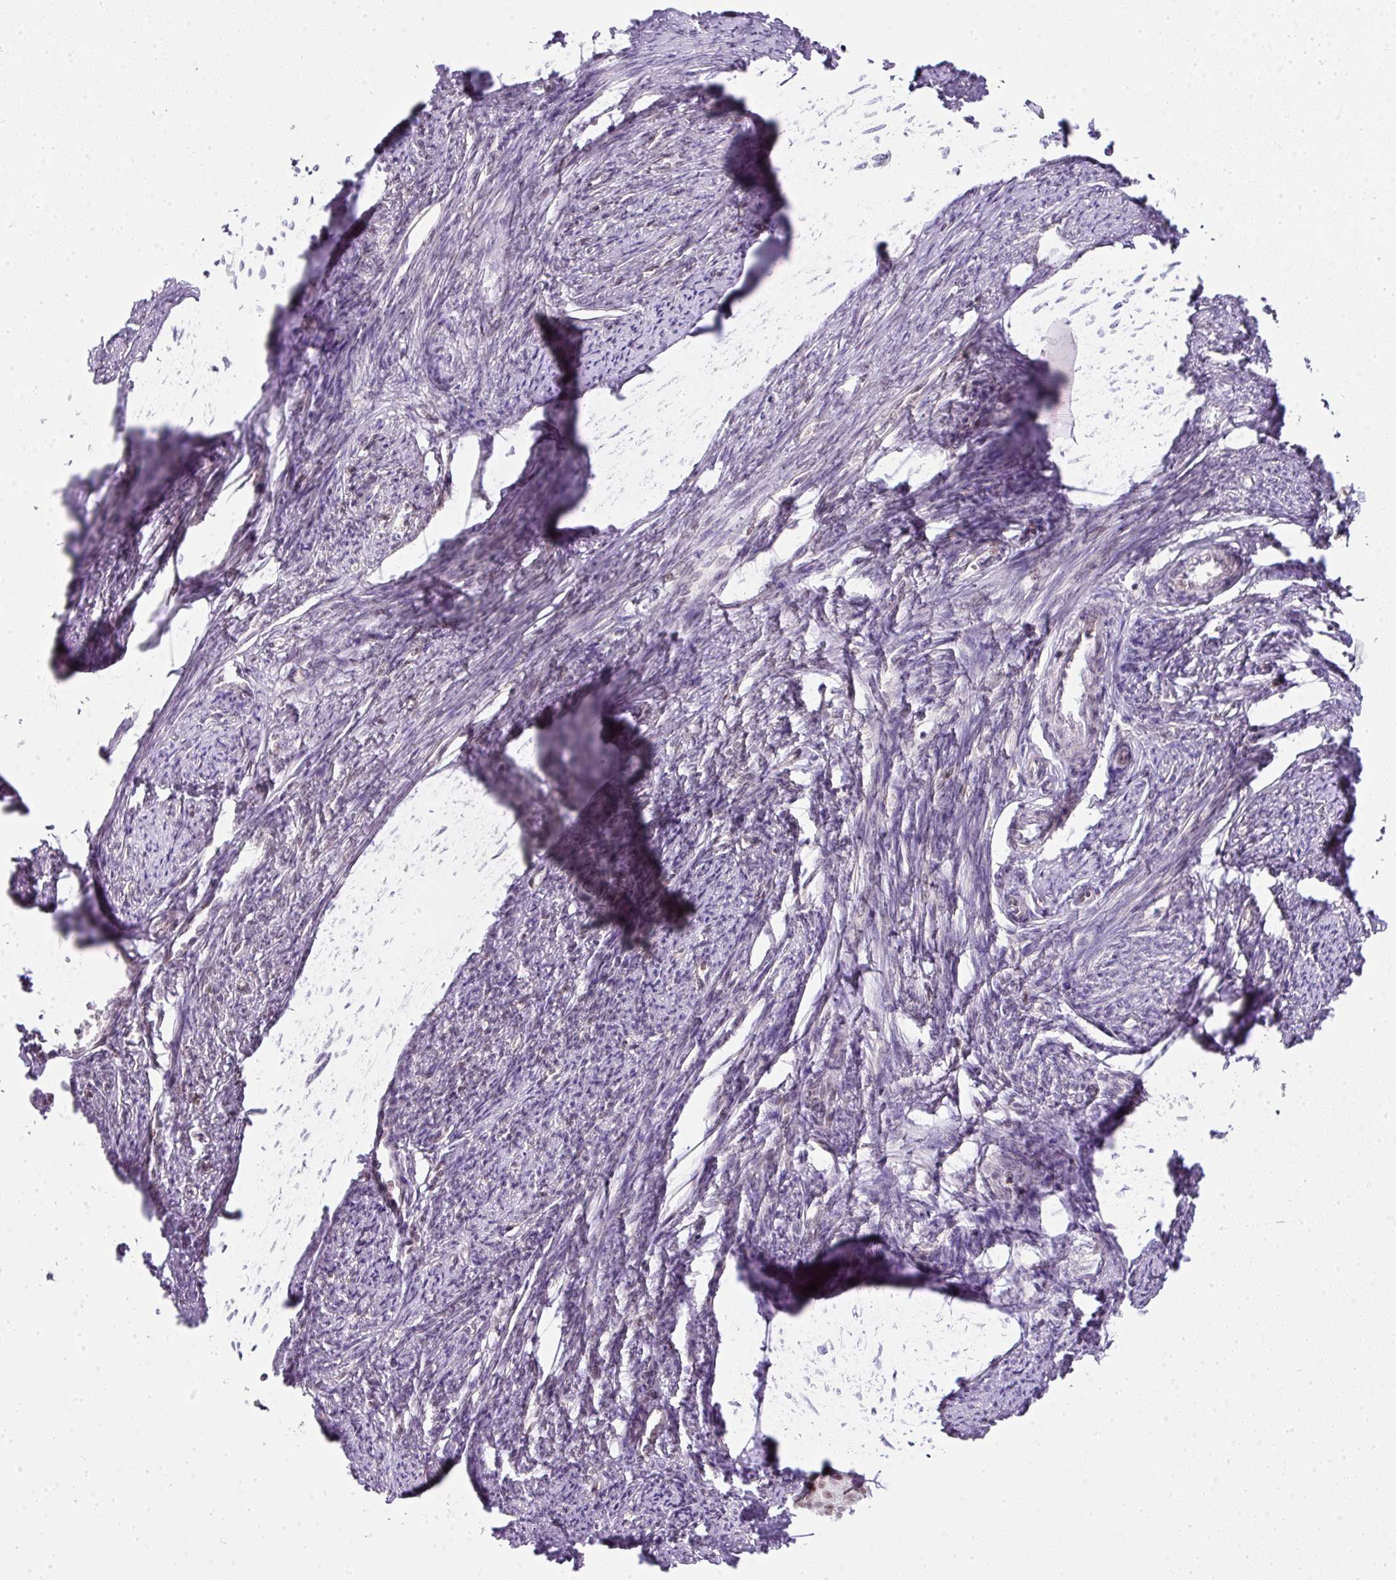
{"staining": {"intensity": "weak", "quantity": "<25%", "location": "nuclear"}, "tissue": "smooth muscle", "cell_type": "Smooth muscle cells", "image_type": "normal", "snomed": [{"axis": "morphology", "description": "Normal tissue, NOS"}, {"axis": "topography", "description": "Smooth muscle"}, {"axis": "topography", "description": "Uterus"}], "caption": "The IHC histopathology image has no significant staining in smooth muscle cells of smooth muscle.", "gene": "FAM32A", "patient": {"sex": "female", "age": 59}}